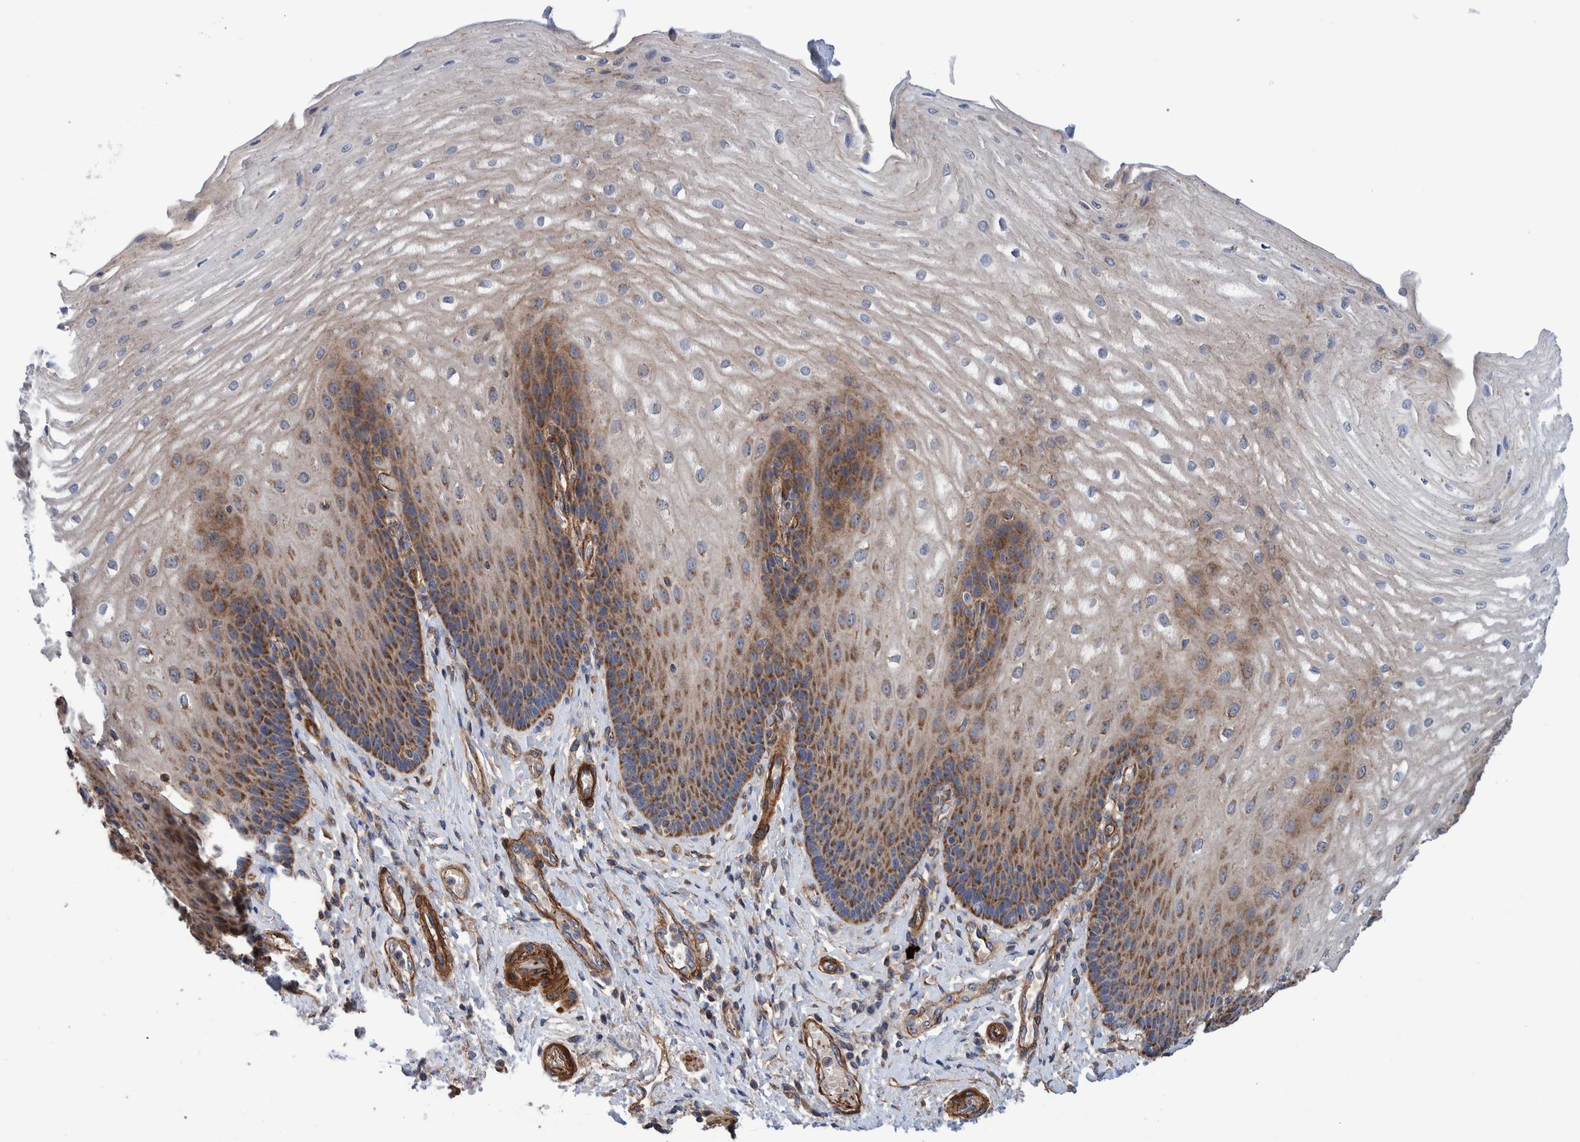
{"staining": {"intensity": "moderate", "quantity": ">75%", "location": "cytoplasmic/membranous"}, "tissue": "esophagus", "cell_type": "Squamous epithelial cells", "image_type": "normal", "snomed": [{"axis": "morphology", "description": "Normal tissue, NOS"}, {"axis": "topography", "description": "Esophagus"}], "caption": "DAB immunohistochemical staining of benign esophagus exhibits moderate cytoplasmic/membranous protein expression in approximately >75% of squamous epithelial cells. The staining was performed using DAB, with brown indicating positive protein expression. Nuclei are stained blue with hematoxylin.", "gene": "ENSG00000262660", "patient": {"sex": "male", "age": 54}}